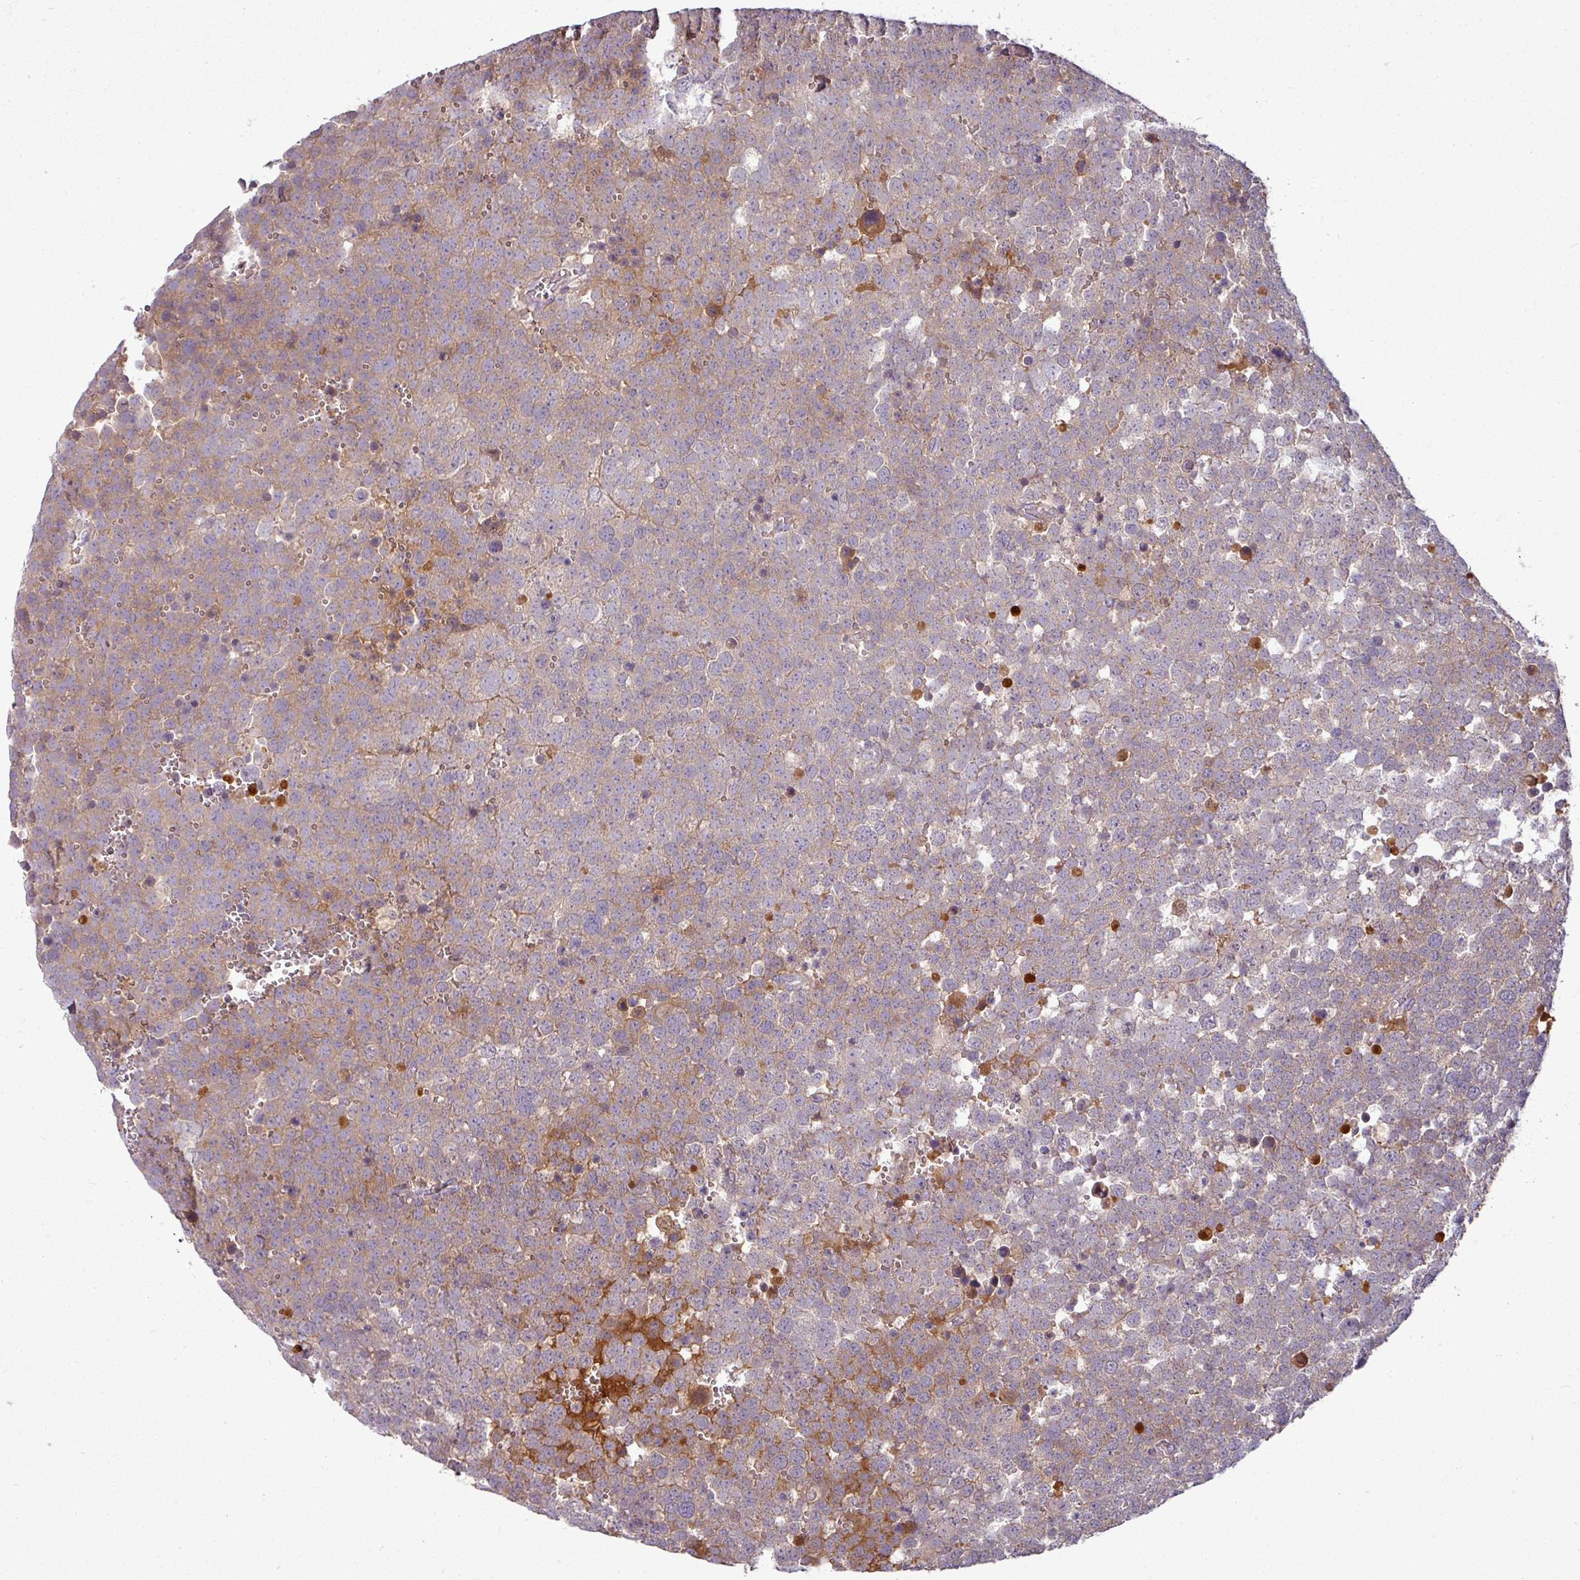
{"staining": {"intensity": "weak", "quantity": ">75%", "location": "cytoplasmic/membranous"}, "tissue": "testis cancer", "cell_type": "Tumor cells", "image_type": "cancer", "snomed": [{"axis": "morphology", "description": "Seminoma, NOS"}, {"axis": "topography", "description": "Testis"}], "caption": "A low amount of weak cytoplasmic/membranous staining is appreciated in approximately >75% of tumor cells in testis cancer (seminoma) tissue.", "gene": "APOM", "patient": {"sex": "male", "age": 71}}